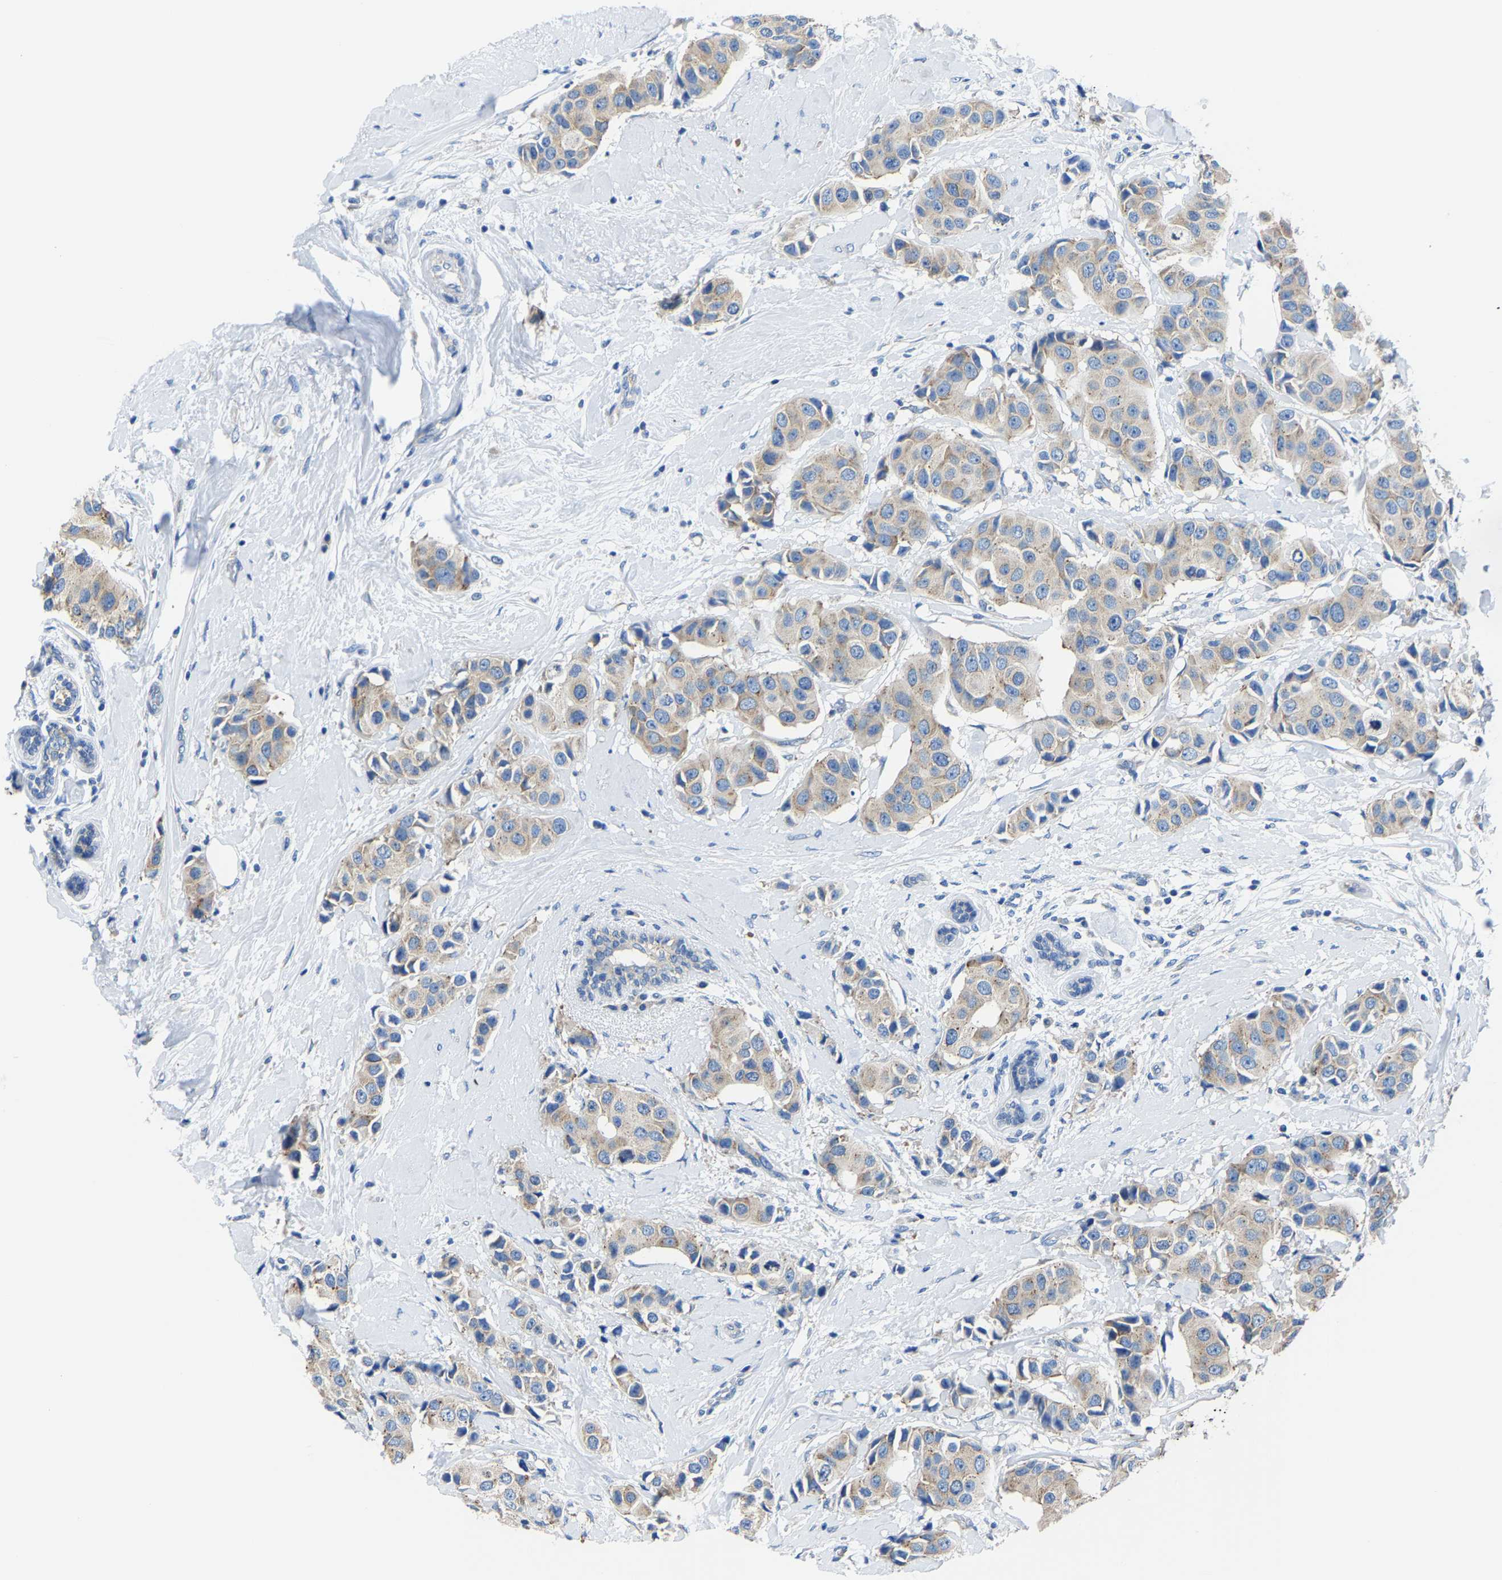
{"staining": {"intensity": "weak", "quantity": ">75%", "location": "cytoplasmic/membranous"}, "tissue": "breast cancer", "cell_type": "Tumor cells", "image_type": "cancer", "snomed": [{"axis": "morphology", "description": "Normal tissue, NOS"}, {"axis": "morphology", "description": "Duct carcinoma"}, {"axis": "topography", "description": "Breast"}], "caption": "Intraductal carcinoma (breast) stained with immunohistochemistry reveals weak cytoplasmic/membranous positivity in approximately >75% of tumor cells.", "gene": "G3BP2", "patient": {"sex": "female", "age": 39}}